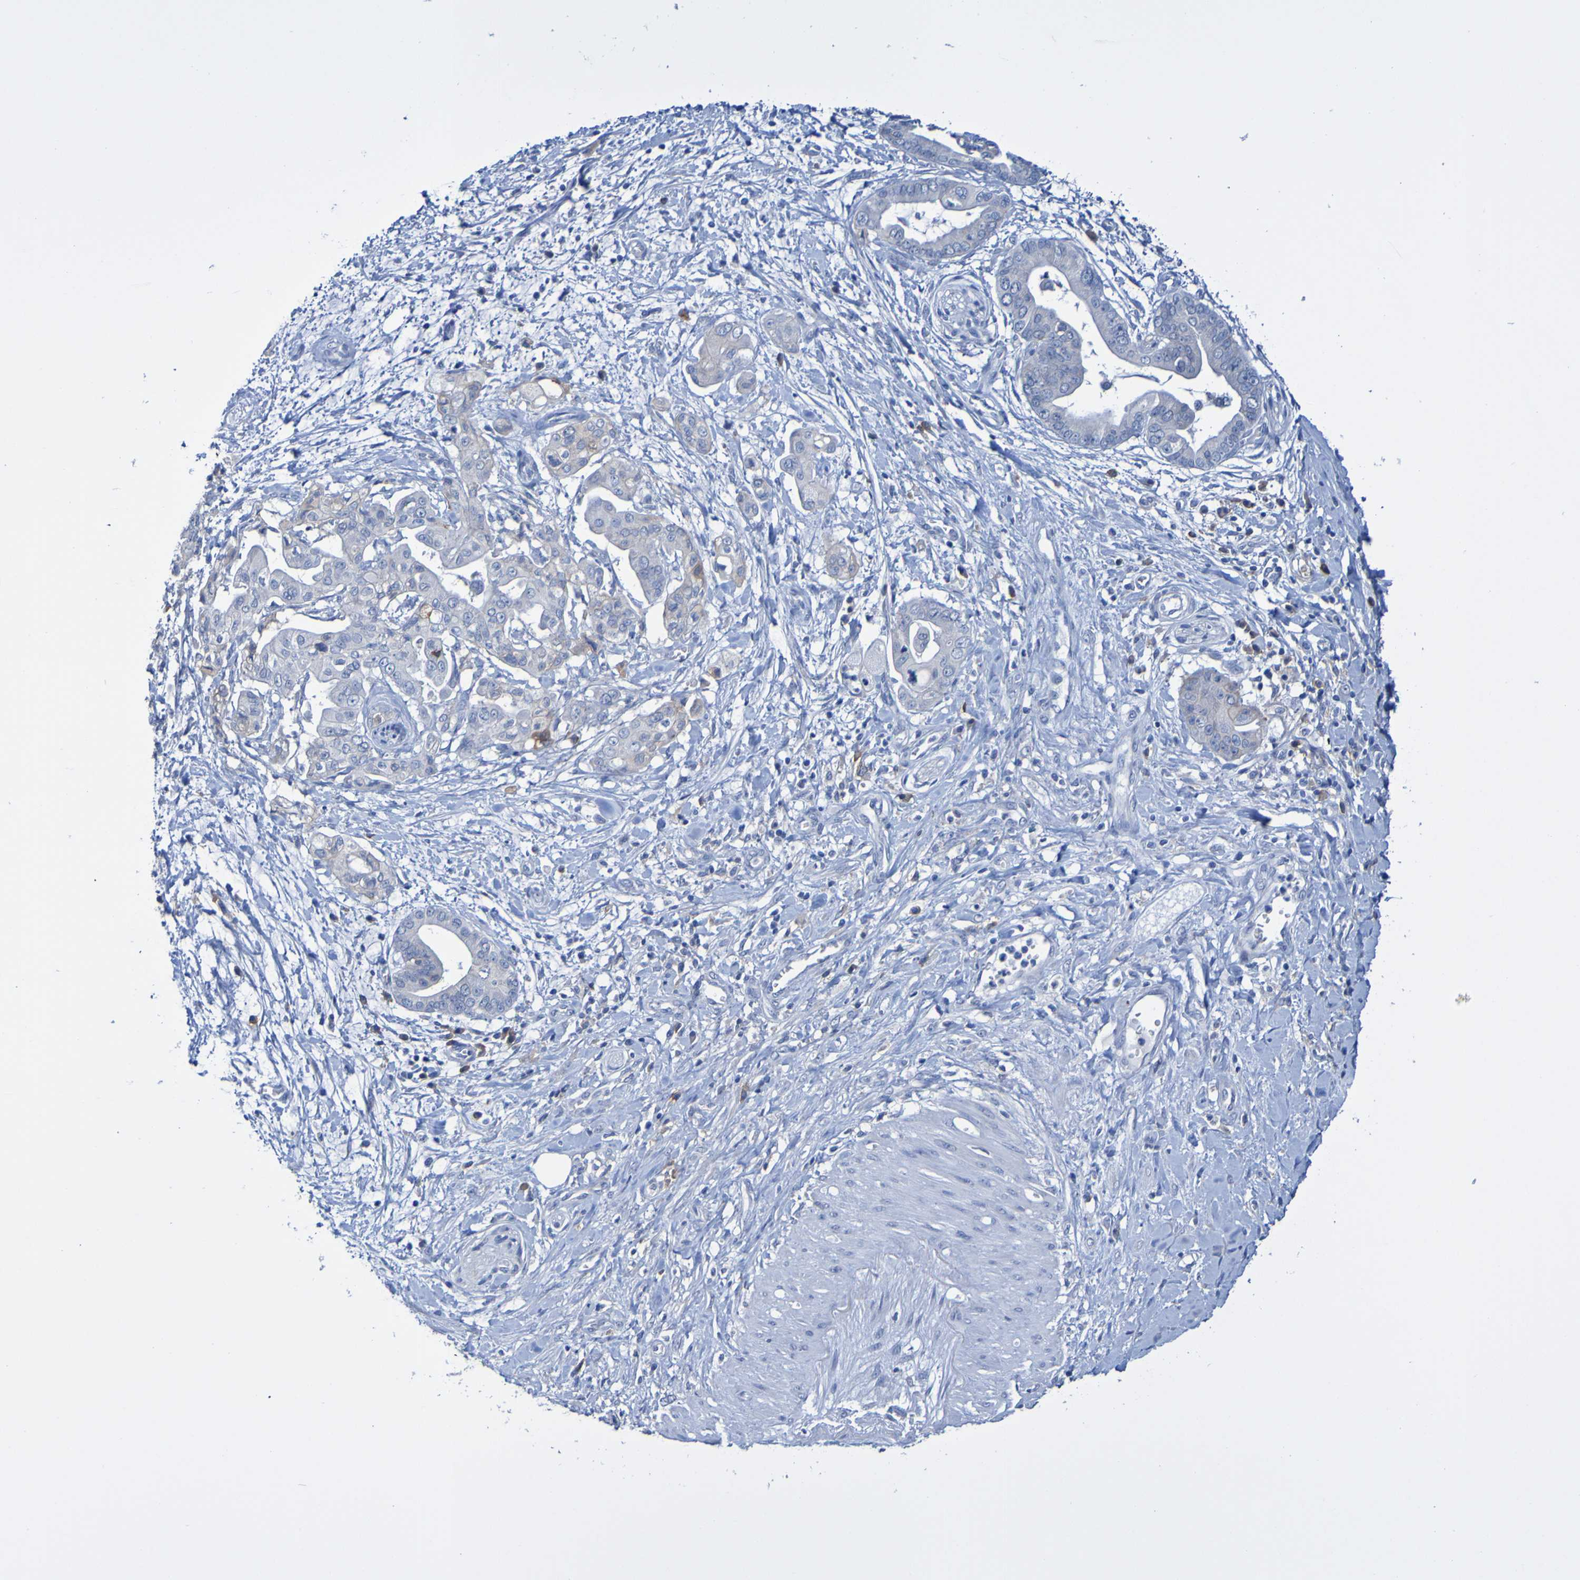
{"staining": {"intensity": "negative", "quantity": "none", "location": "none"}, "tissue": "pancreatic cancer", "cell_type": "Tumor cells", "image_type": "cancer", "snomed": [{"axis": "morphology", "description": "Adenocarcinoma, NOS"}, {"axis": "topography", "description": "Pancreas"}], "caption": "This is an IHC photomicrograph of human pancreatic cancer. There is no expression in tumor cells.", "gene": "SLC3A2", "patient": {"sex": "female", "age": 75}}